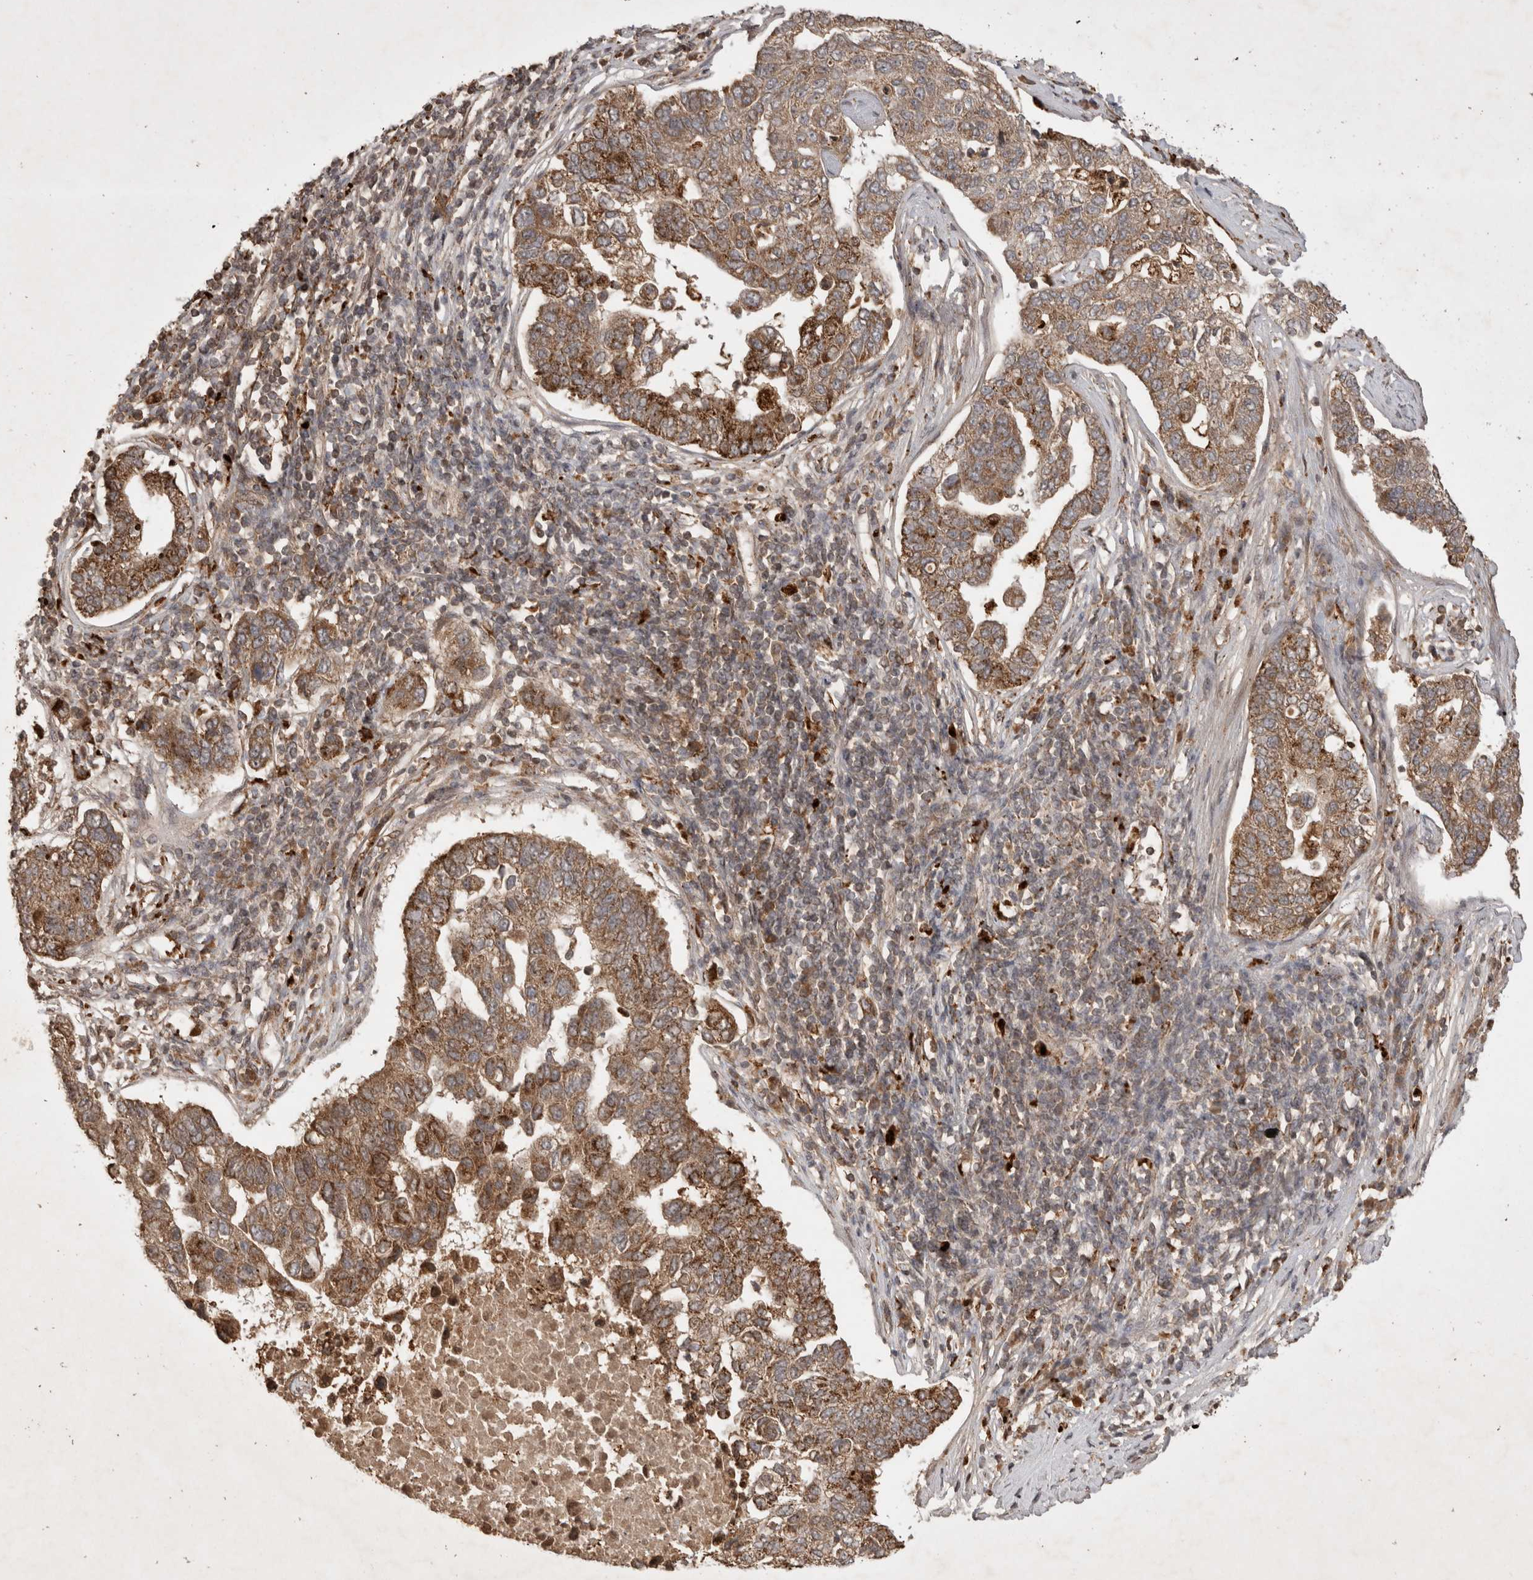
{"staining": {"intensity": "moderate", "quantity": ">75%", "location": "cytoplasmic/membranous"}, "tissue": "pancreatic cancer", "cell_type": "Tumor cells", "image_type": "cancer", "snomed": [{"axis": "morphology", "description": "Adenocarcinoma, NOS"}, {"axis": "topography", "description": "Pancreas"}], "caption": "Pancreatic adenocarcinoma stained with a protein marker reveals moderate staining in tumor cells.", "gene": "FAM221A", "patient": {"sex": "female", "age": 61}}